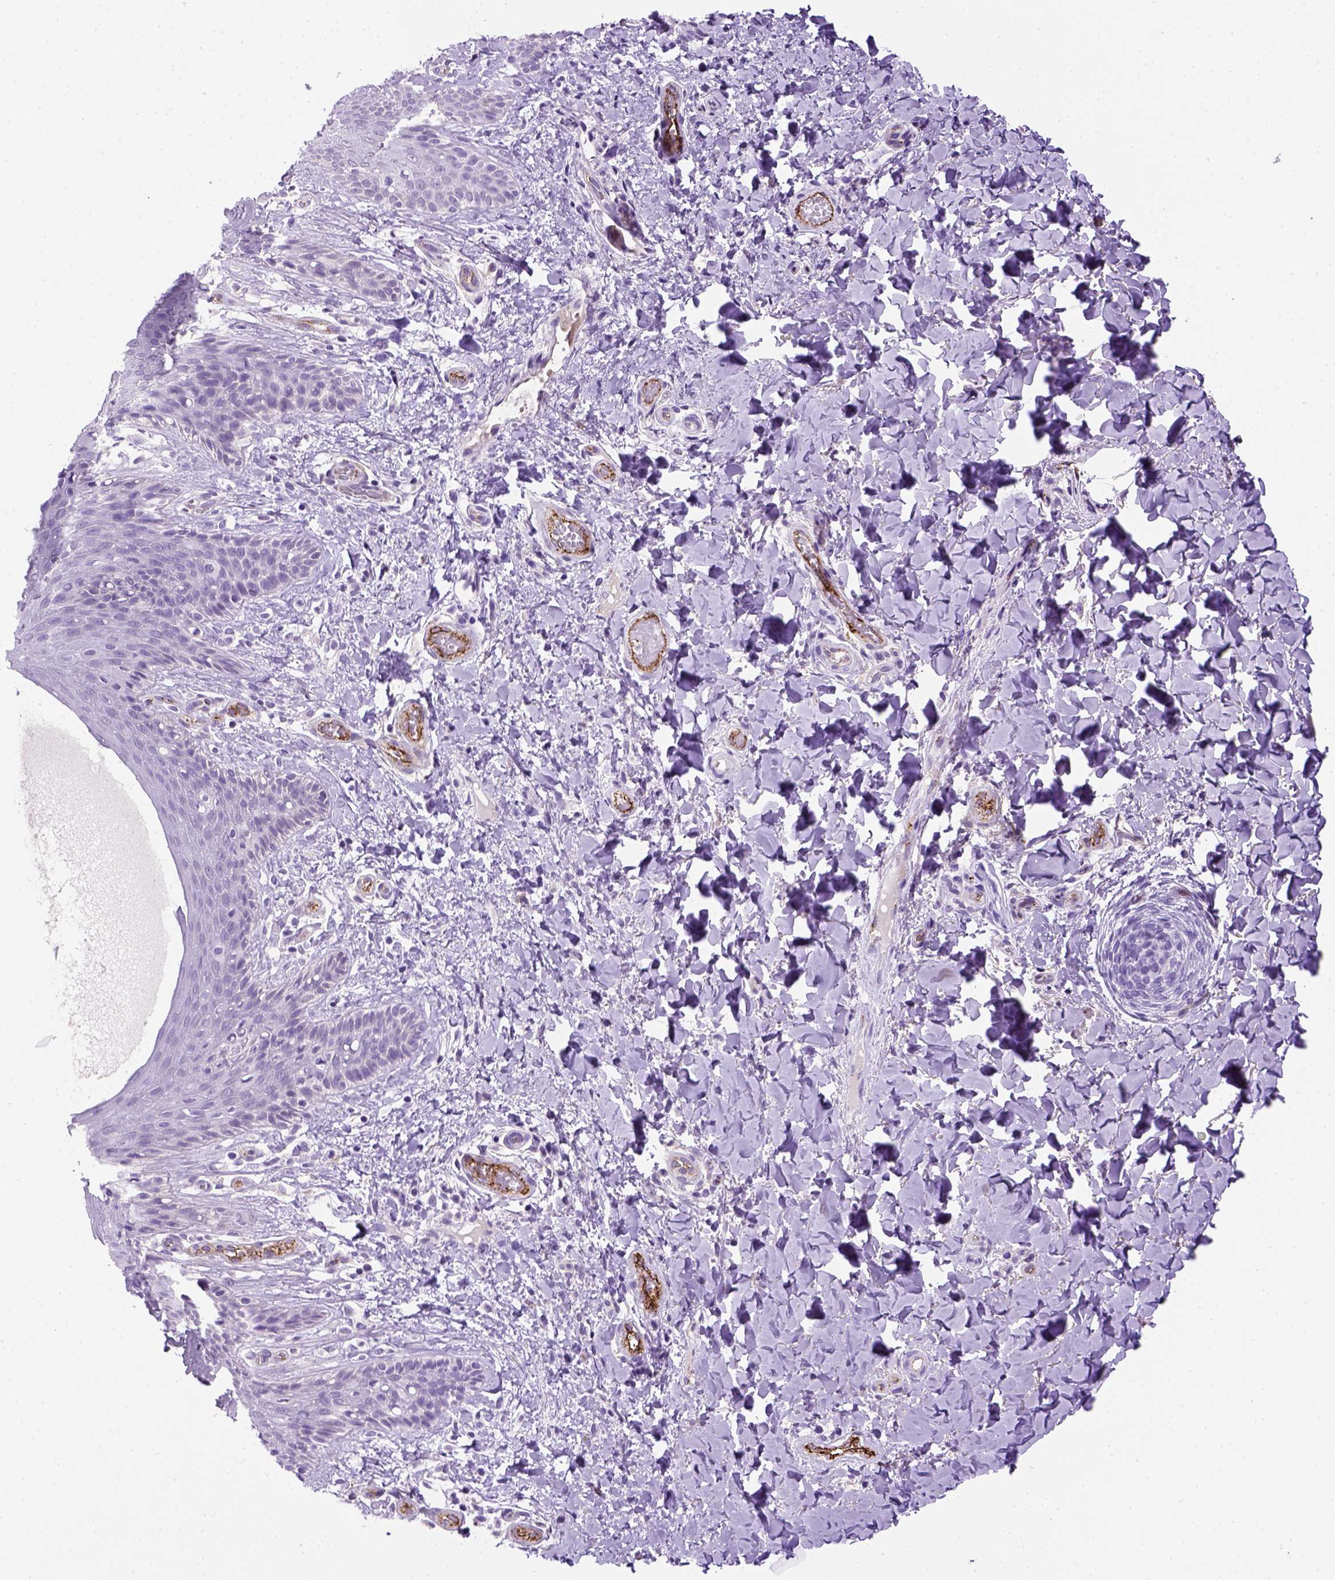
{"staining": {"intensity": "negative", "quantity": "none", "location": "none"}, "tissue": "skin", "cell_type": "Epidermal cells", "image_type": "normal", "snomed": [{"axis": "morphology", "description": "Normal tissue, NOS"}, {"axis": "topography", "description": "Anal"}], "caption": "A high-resolution micrograph shows immunohistochemistry staining of benign skin, which displays no significant expression in epidermal cells.", "gene": "VWF", "patient": {"sex": "male", "age": 36}}